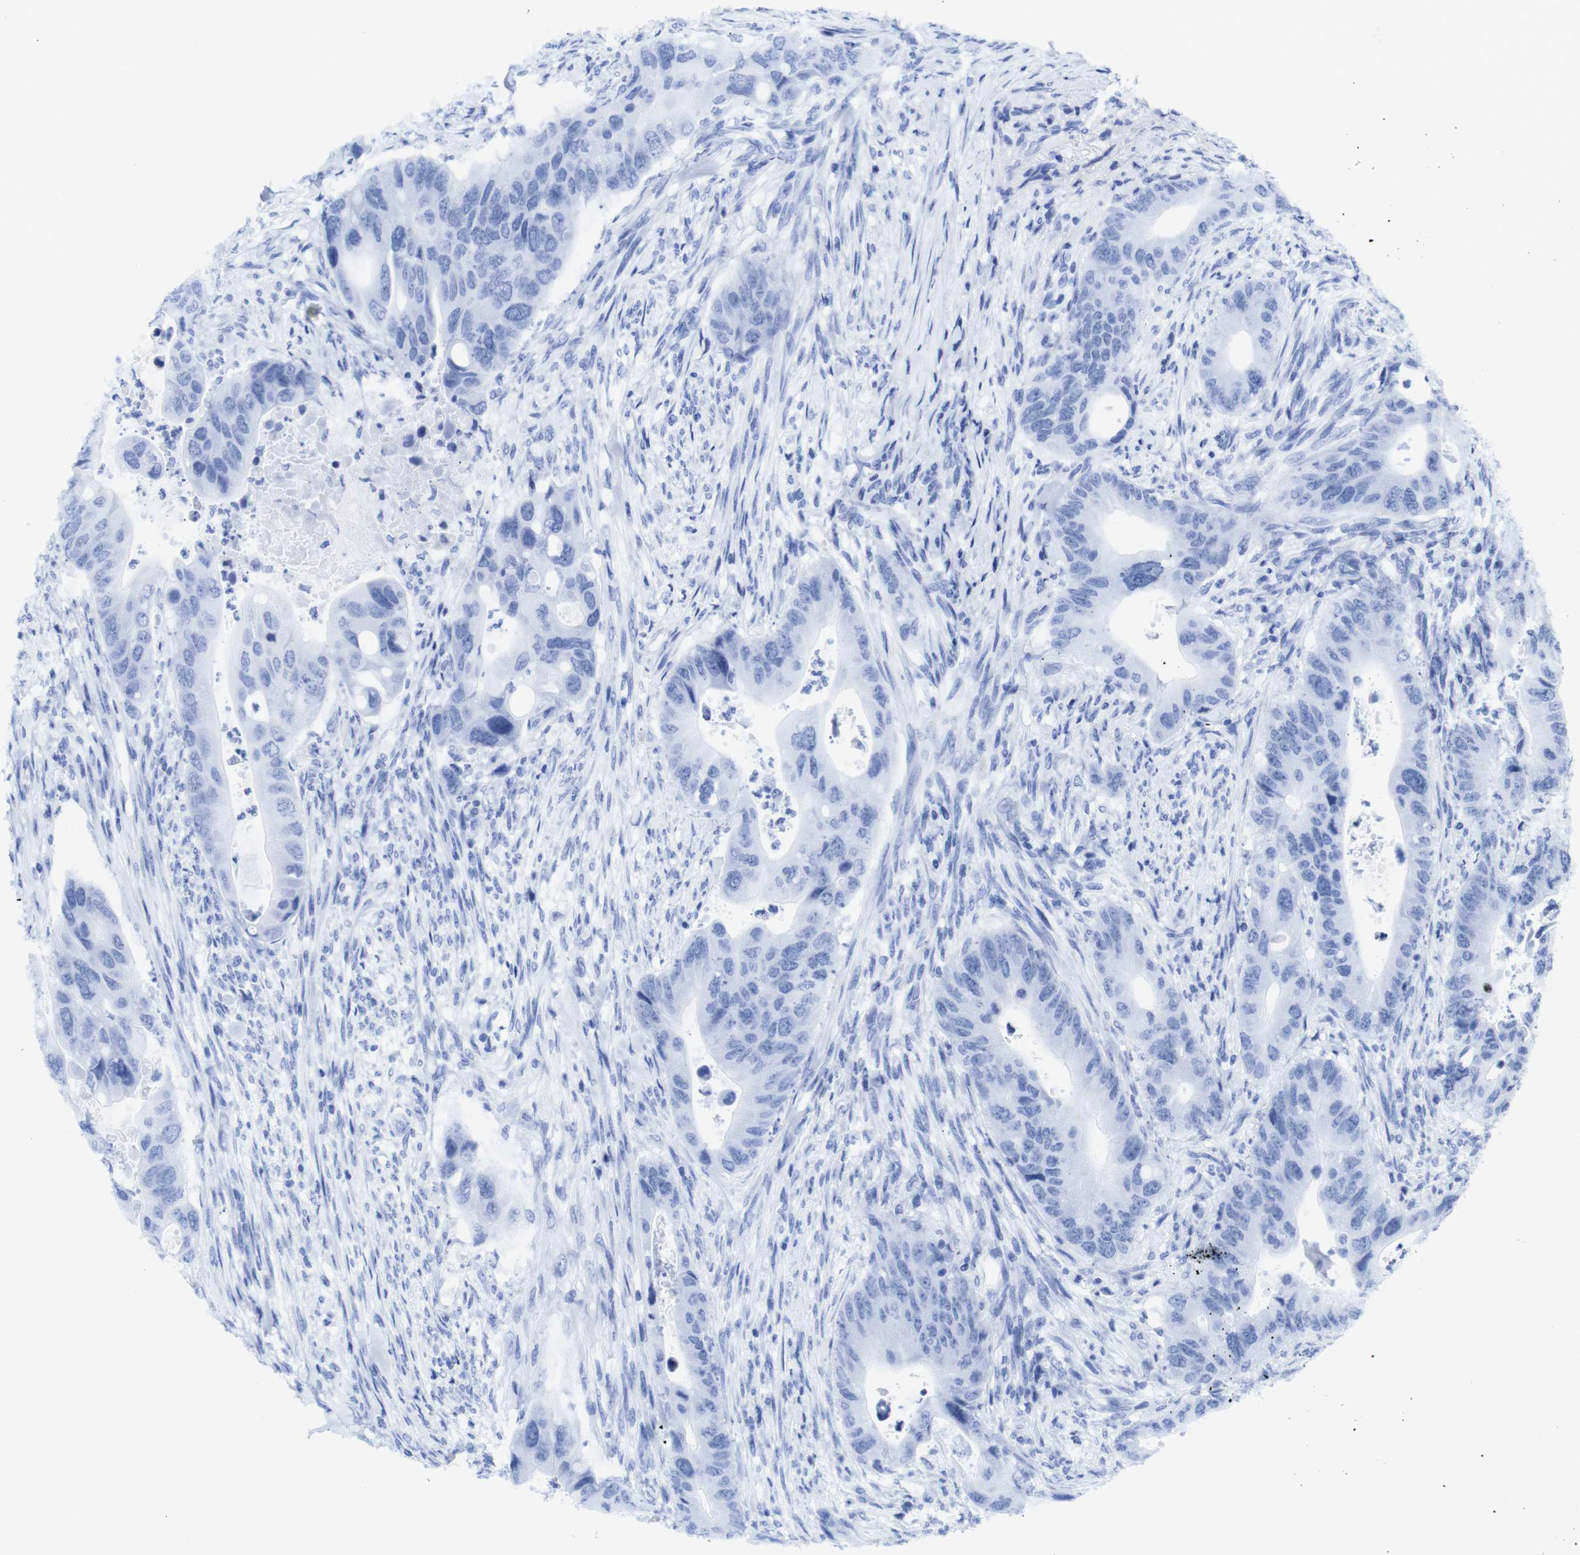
{"staining": {"intensity": "negative", "quantity": "none", "location": "none"}, "tissue": "colorectal cancer", "cell_type": "Tumor cells", "image_type": "cancer", "snomed": [{"axis": "morphology", "description": "Adenocarcinoma, NOS"}, {"axis": "topography", "description": "Rectum"}], "caption": "There is no significant positivity in tumor cells of colorectal cancer (adenocarcinoma).", "gene": "TCEAL9", "patient": {"sex": "female", "age": 57}}